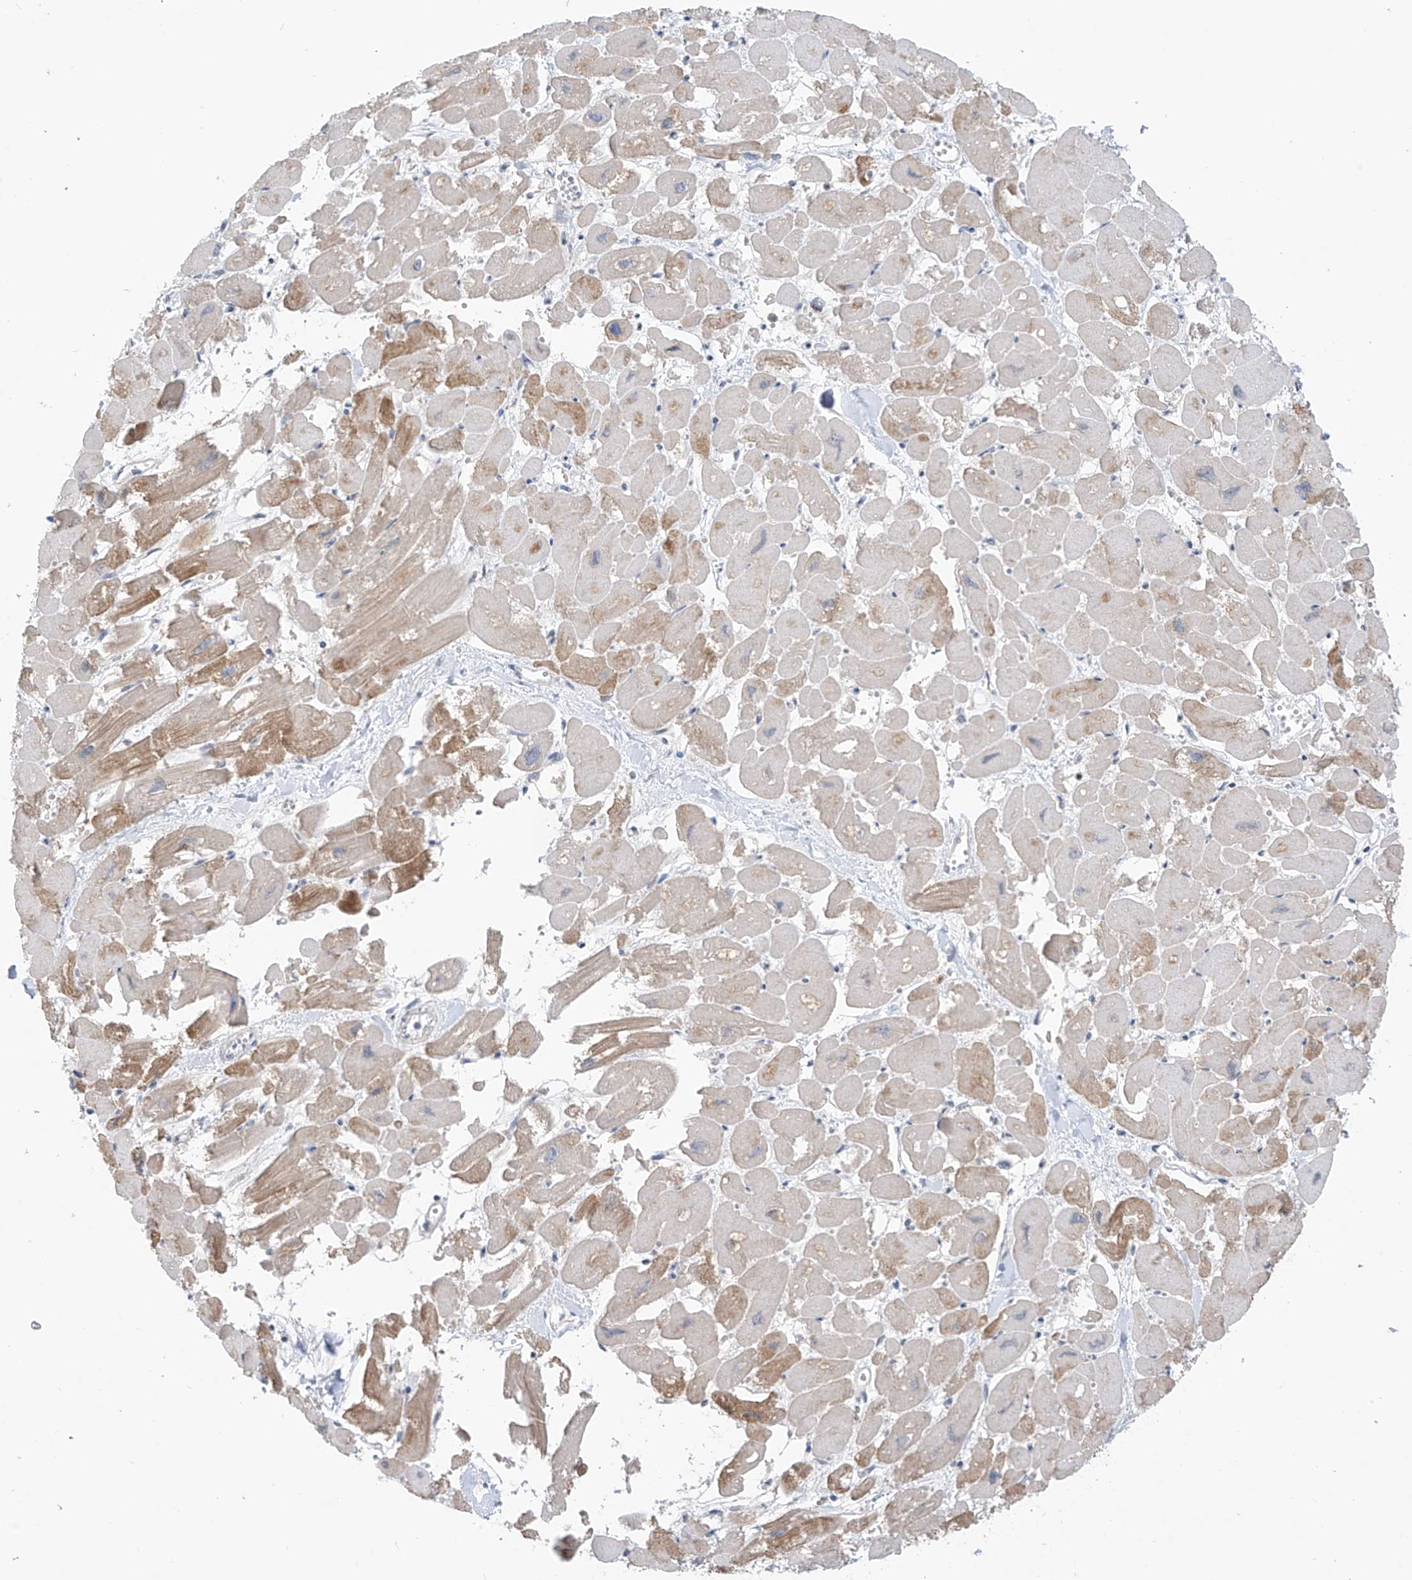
{"staining": {"intensity": "moderate", "quantity": "25%-75%", "location": "cytoplasmic/membranous"}, "tissue": "heart muscle", "cell_type": "Cardiomyocytes", "image_type": "normal", "snomed": [{"axis": "morphology", "description": "Normal tissue, NOS"}, {"axis": "topography", "description": "Heart"}], "caption": "This micrograph demonstrates immunohistochemistry (IHC) staining of unremarkable human heart muscle, with medium moderate cytoplasmic/membranous staining in approximately 25%-75% of cardiomyocytes.", "gene": "CYP4V2", "patient": {"sex": "male", "age": 54}}